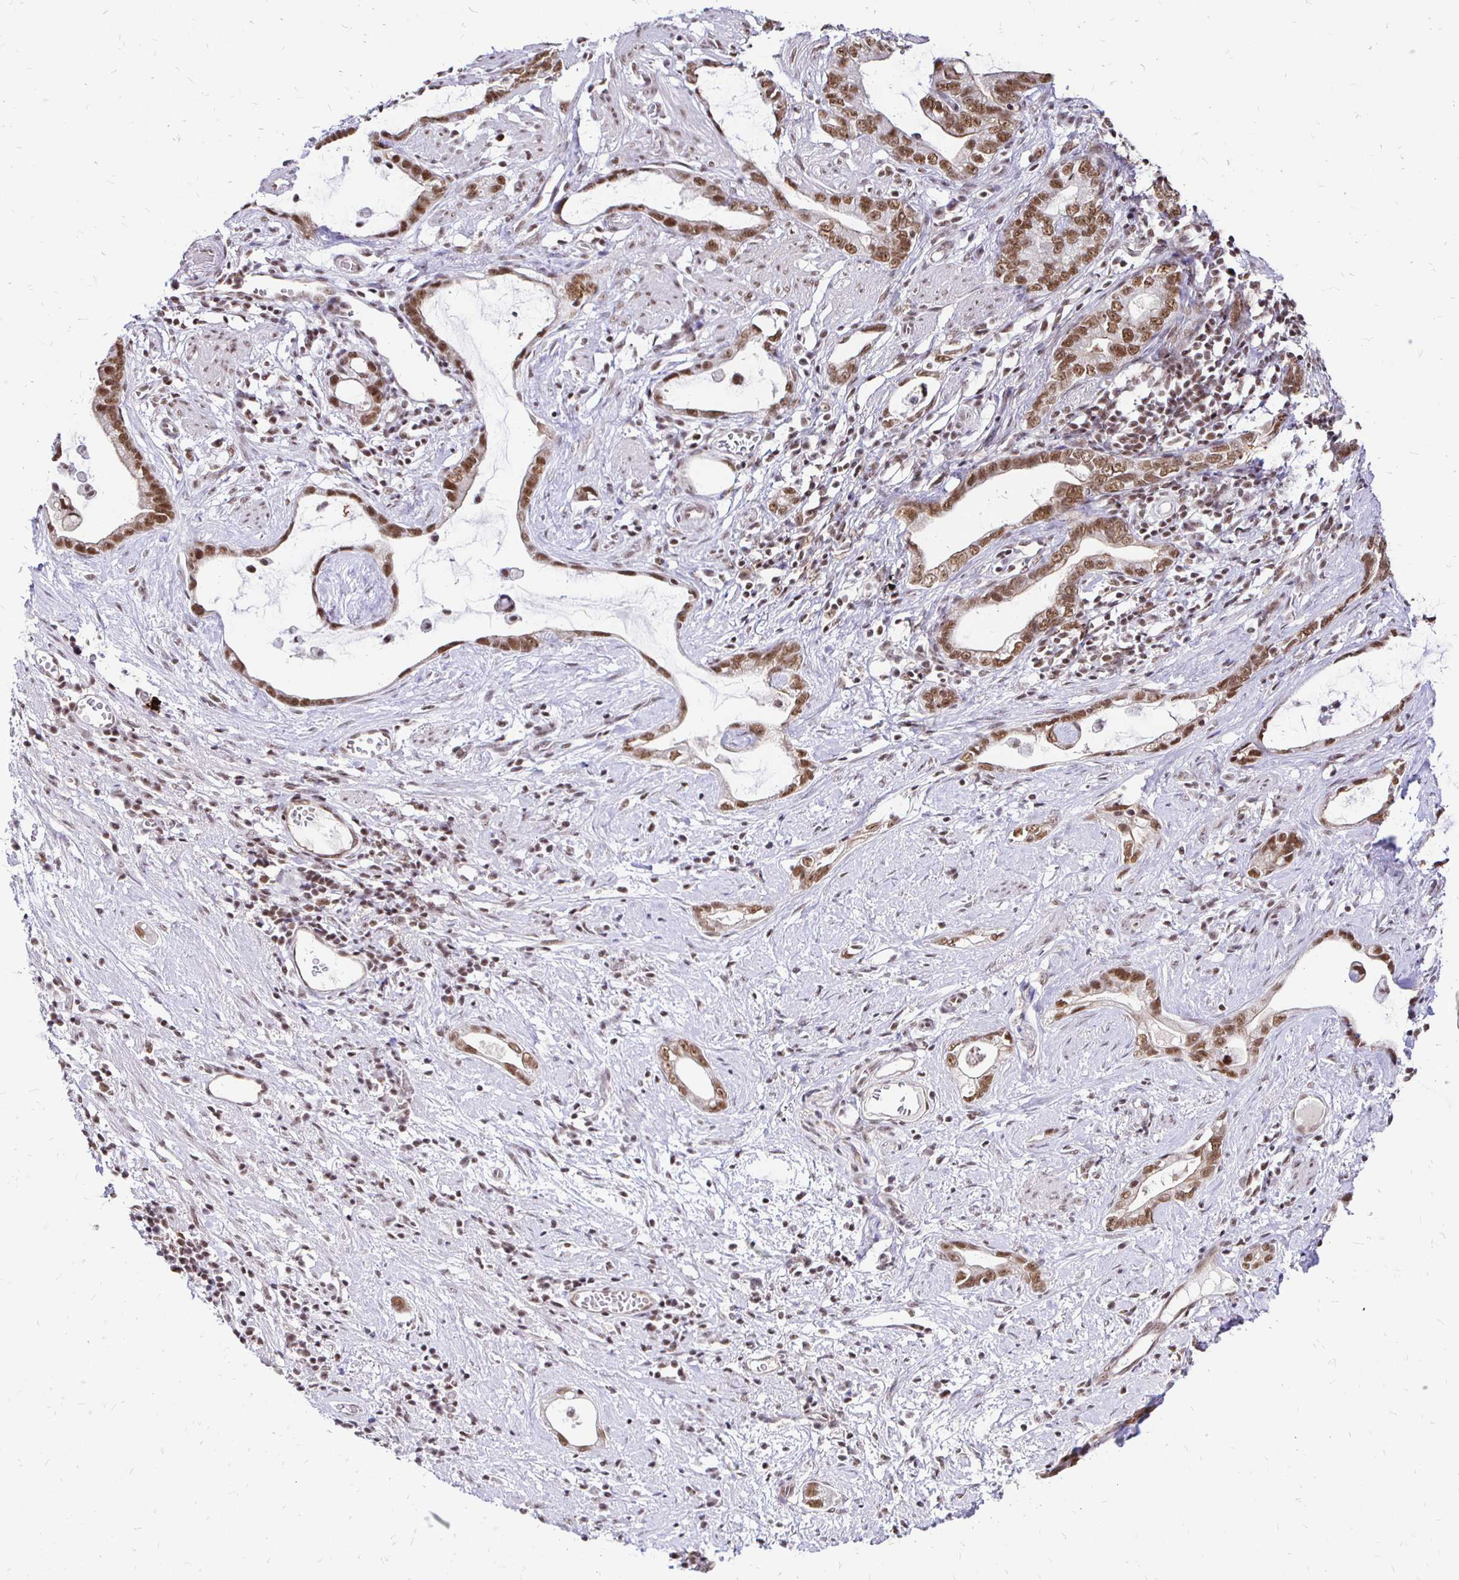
{"staining": {"intensity": "moderate", "quantity": ">75%", "location": "nuclear"}, "tissue": "stomach cancer", "cell_type": "Tumor cells", "image_type": "cancer", "snomed": [{"axis": "morphology", "description": "Adenocarcinoma, NOS"}, {"axis": "topography", "description": "Stomach"}], "caption": "This photomicrograph exhibits stomach adenocarcinoma stained with immunohistochemistry to label a protein in brown. The nuclear of tumor cells show moderate positivity for the protein. Nuclei are counter-stained blue.", "gene": "SIN3A", "patient": {"sex": "male", "age": 55}}